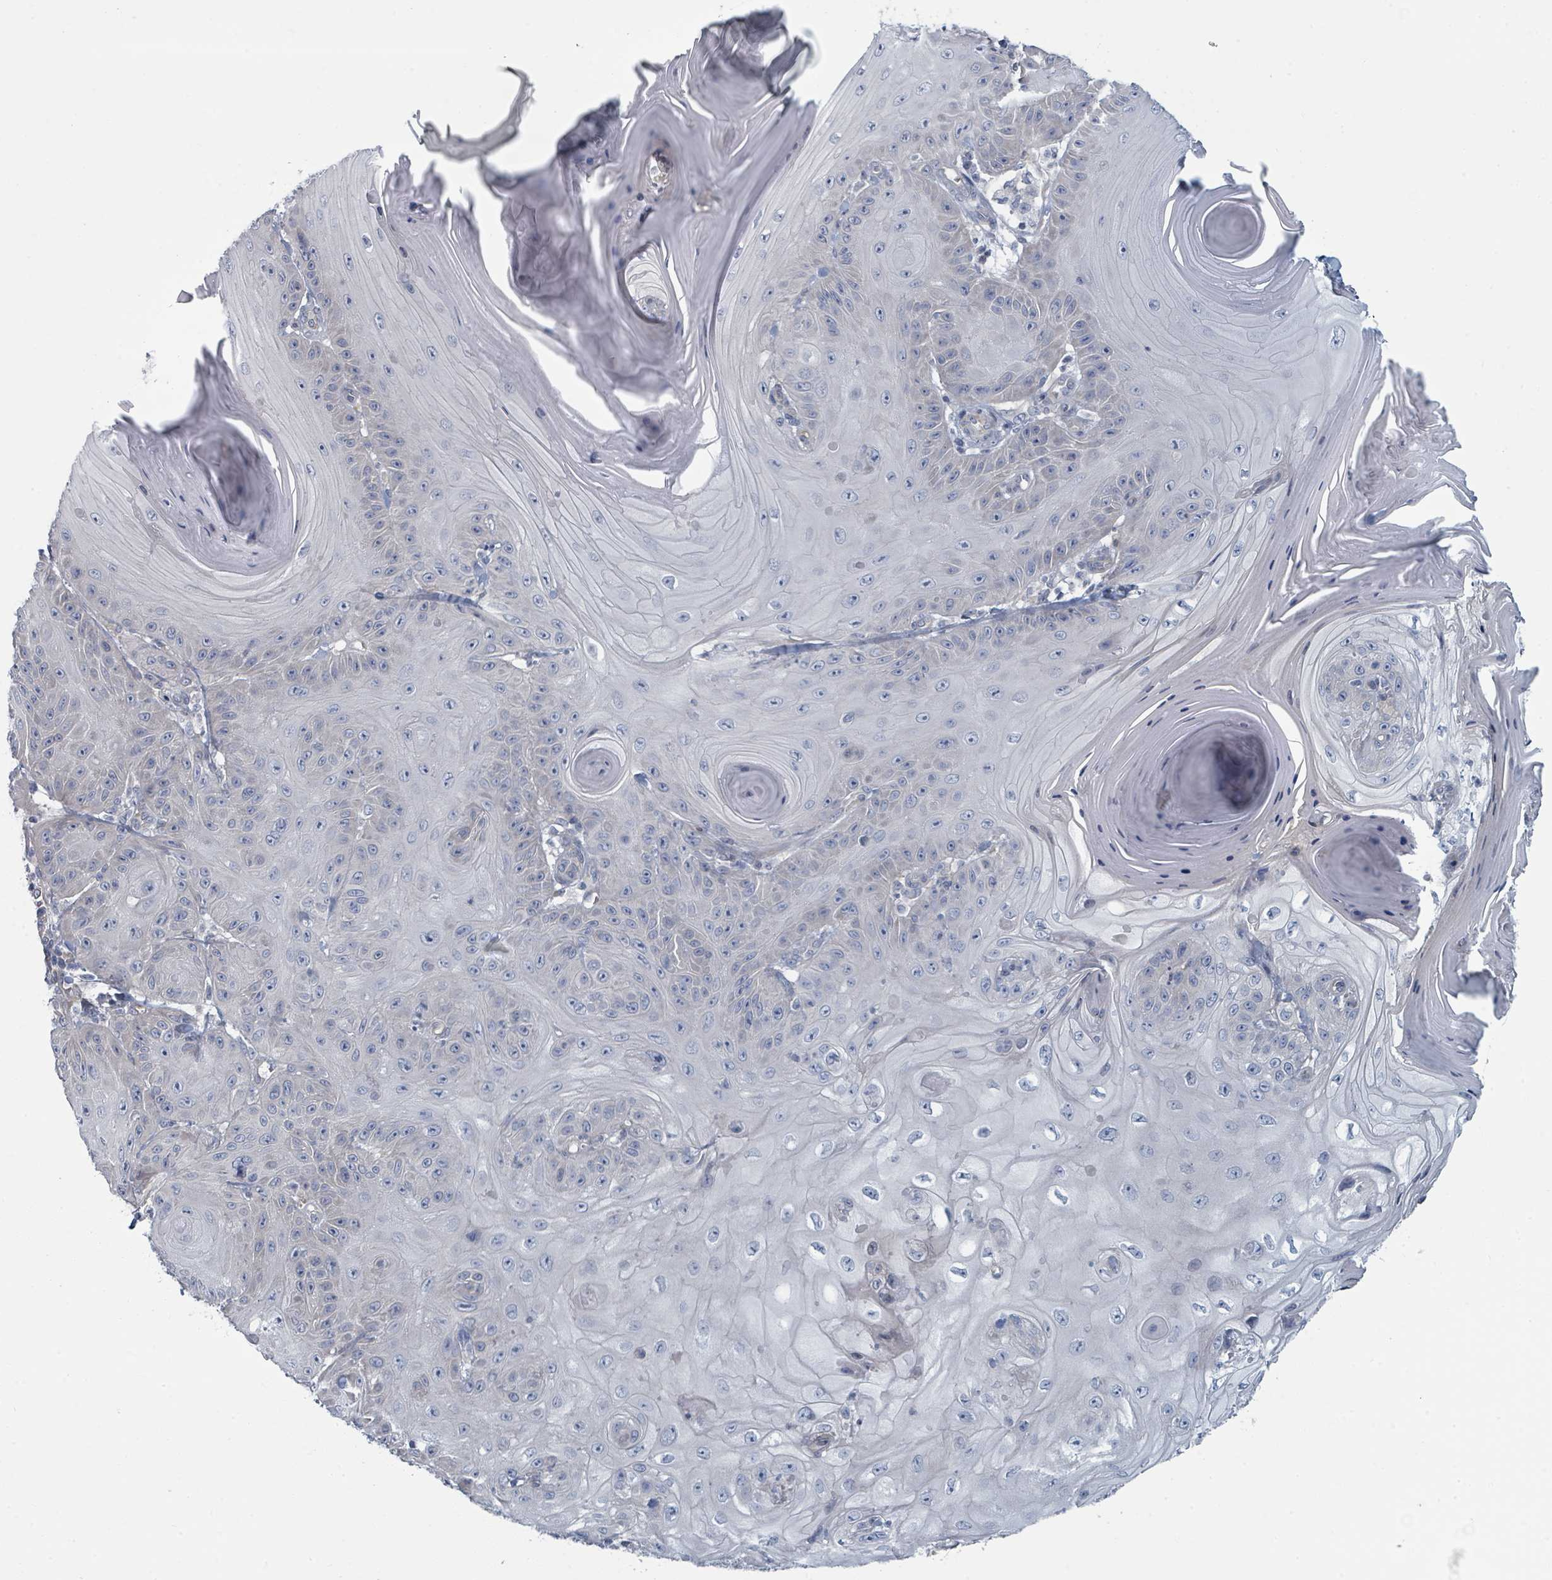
{"staining": {"intensity": "negative", "quantity": "none", "location": "none"}, "tissue": "skin cancer", "cell_type": "Tumor cells", "image_type": "cancer", "snomed": [{"axis": "morphology", "description": "Squamous cell carcinoma, NOS"}, {"axis": "topography", "description": "Skin"}], "caption": "Immunohistochemical staining of human skin cancer (squamous cell carcinoma) displays no significant expression in tumor cells. (DAB immunohistochemistry (IHC) visualized using brightfield microscopy, high magnification).", "gene": "SLC25A45", "patient": {"sex": "female", "age": 78}}